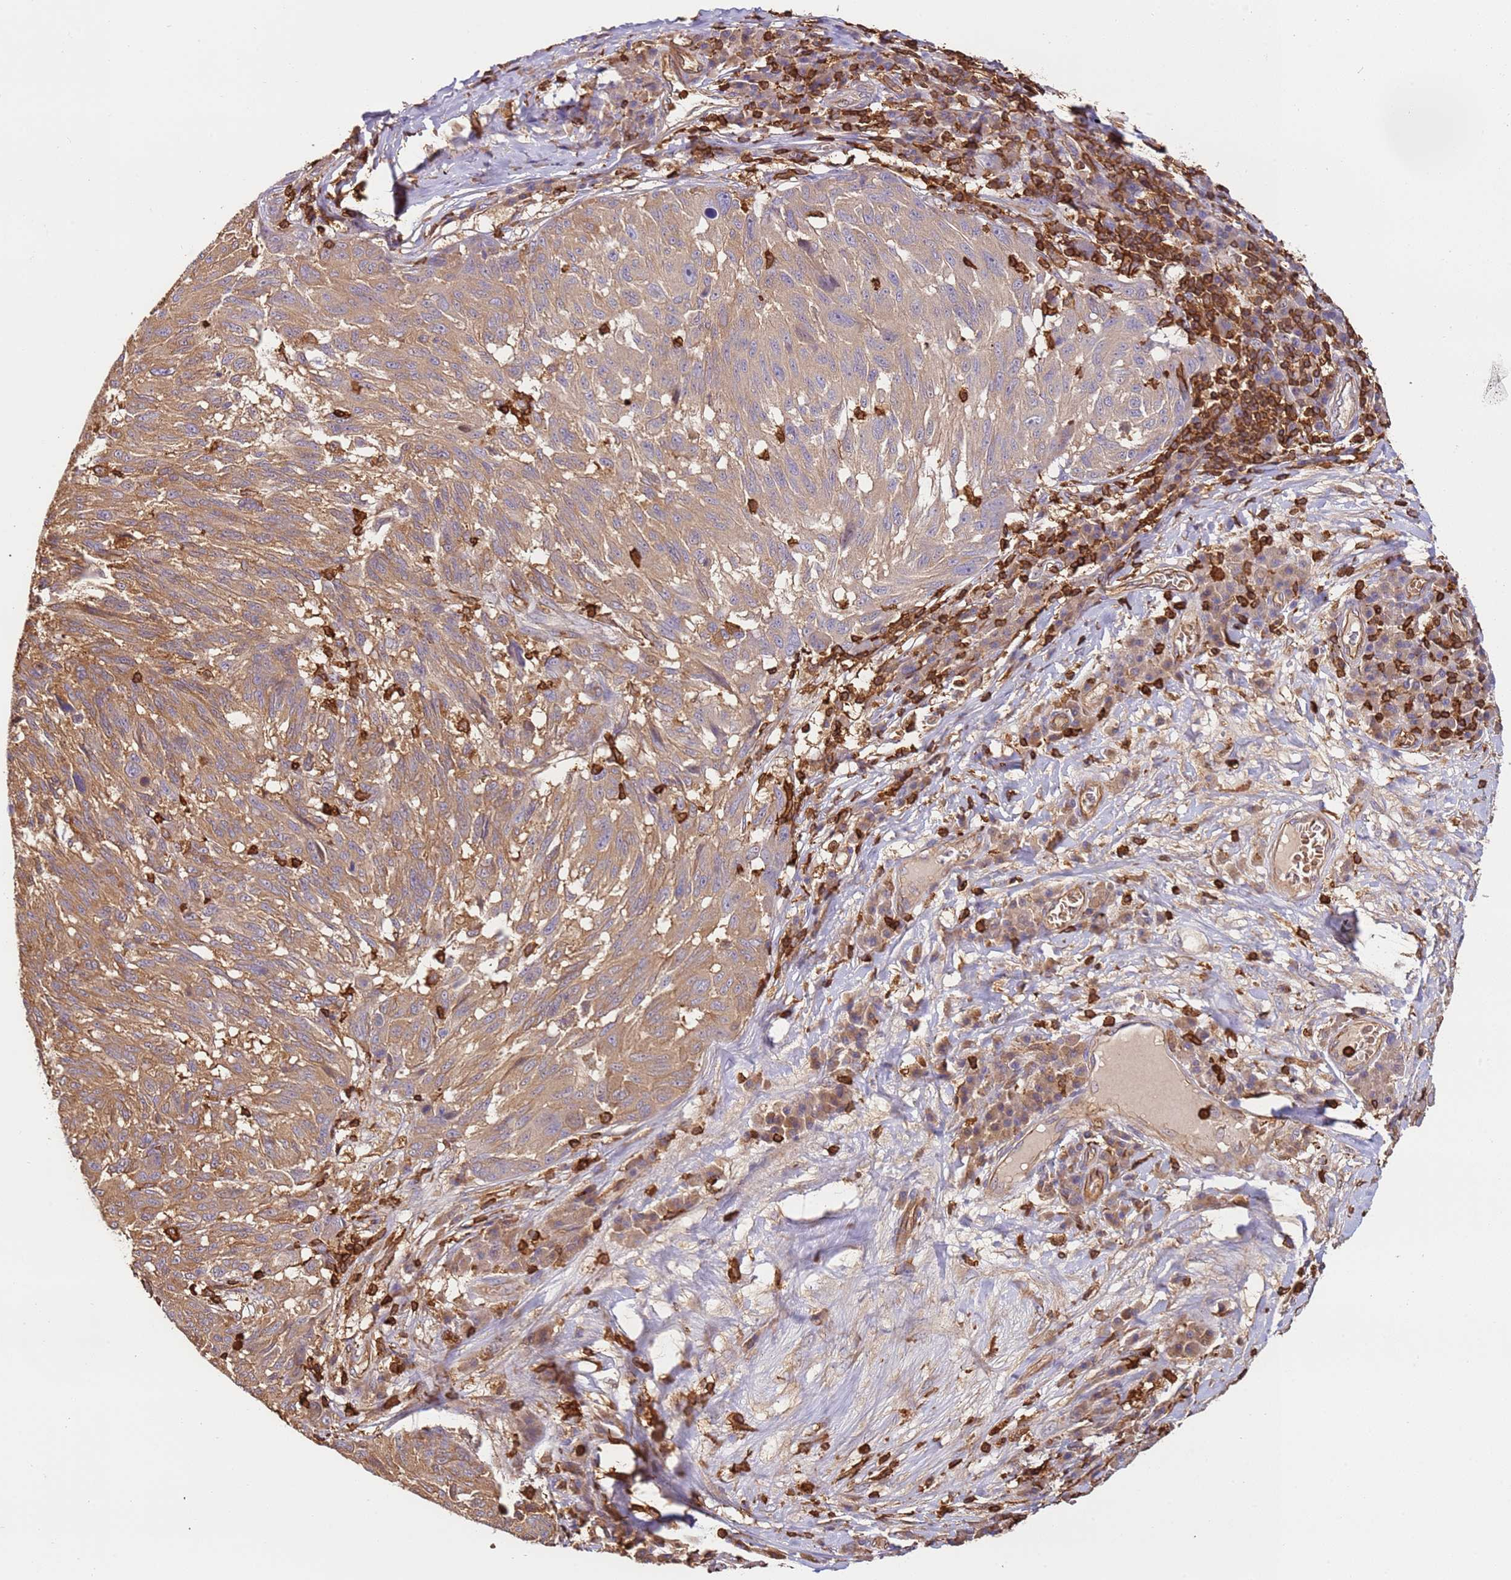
{"staining": {"intensity": "moderate", "quantity": "<25%", "location": "cytoplasmic/membranous"}, "tissue": "melanoma", "cell_type": "Tumor cells", "image_type": "cancer", "snomed": [{"axis": "morphology", "description": "Malignant melanoma, NOS"}, {"axis": "topography", "description": "Skin"}], "caption": "Malignant melanoma stained for a protein shows moderate cytoplasmic/membranous positivity in tumor cells.", "gene": "OR6P1", "patient": {"sex": "male", "age": 53}}